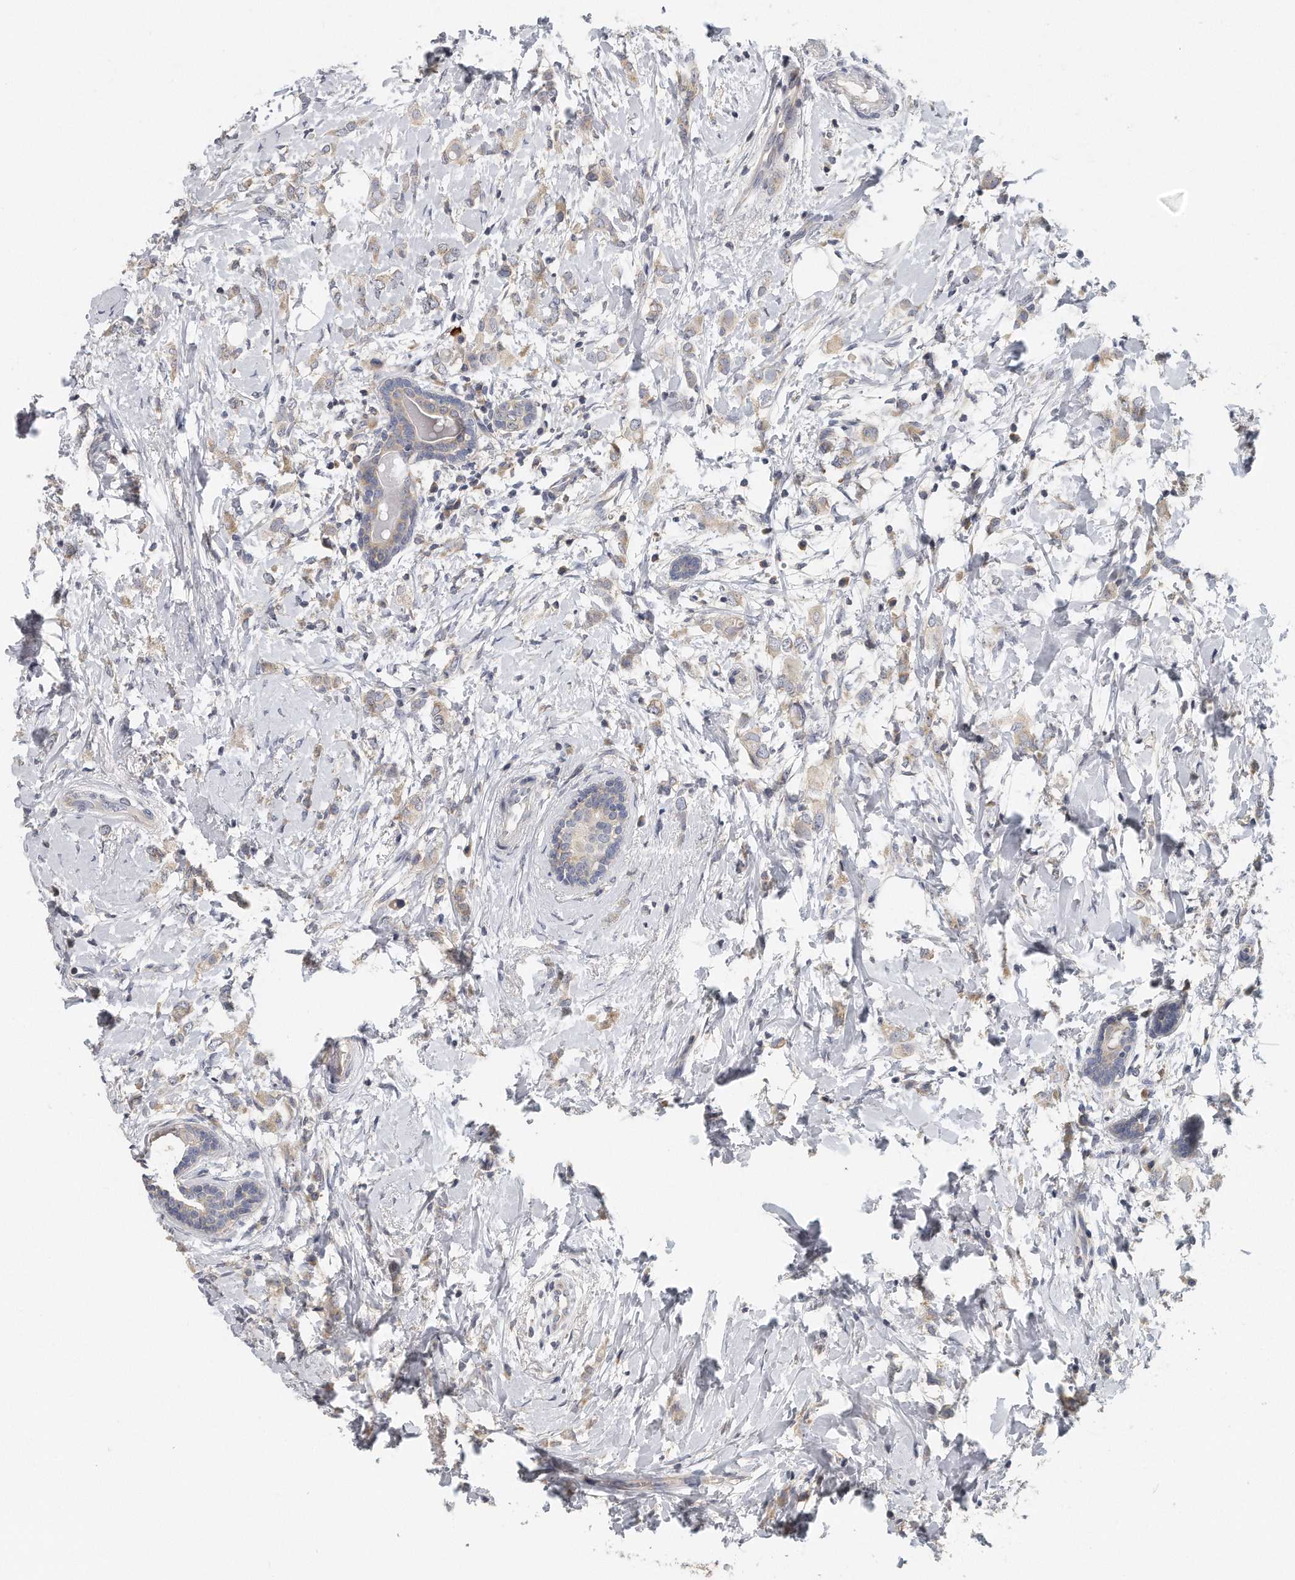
{"staining": {"intensity": "weak", "quantity": ">75%", "location": "cytoplasmic/membranous"}, "tissue": "breast cancer", "cell_type": "Tumor cells", "image_type": "cancer", "snomed": [{"axis": "morphology", "description": "Normal tissue, NOS"}, {"axis": "morphology", "description": "Lobular carcinoma"}, {"axis": "topography", "description": "Breast"}], "caption": "About >75% of tumor cells in human breast cancer exhibit weak cytoplasmic/membranous protein expression as visualized by brown immunohistochemical staining.", "gene": "EIF3I", "patient": {"sex": "female", "age": 47}}